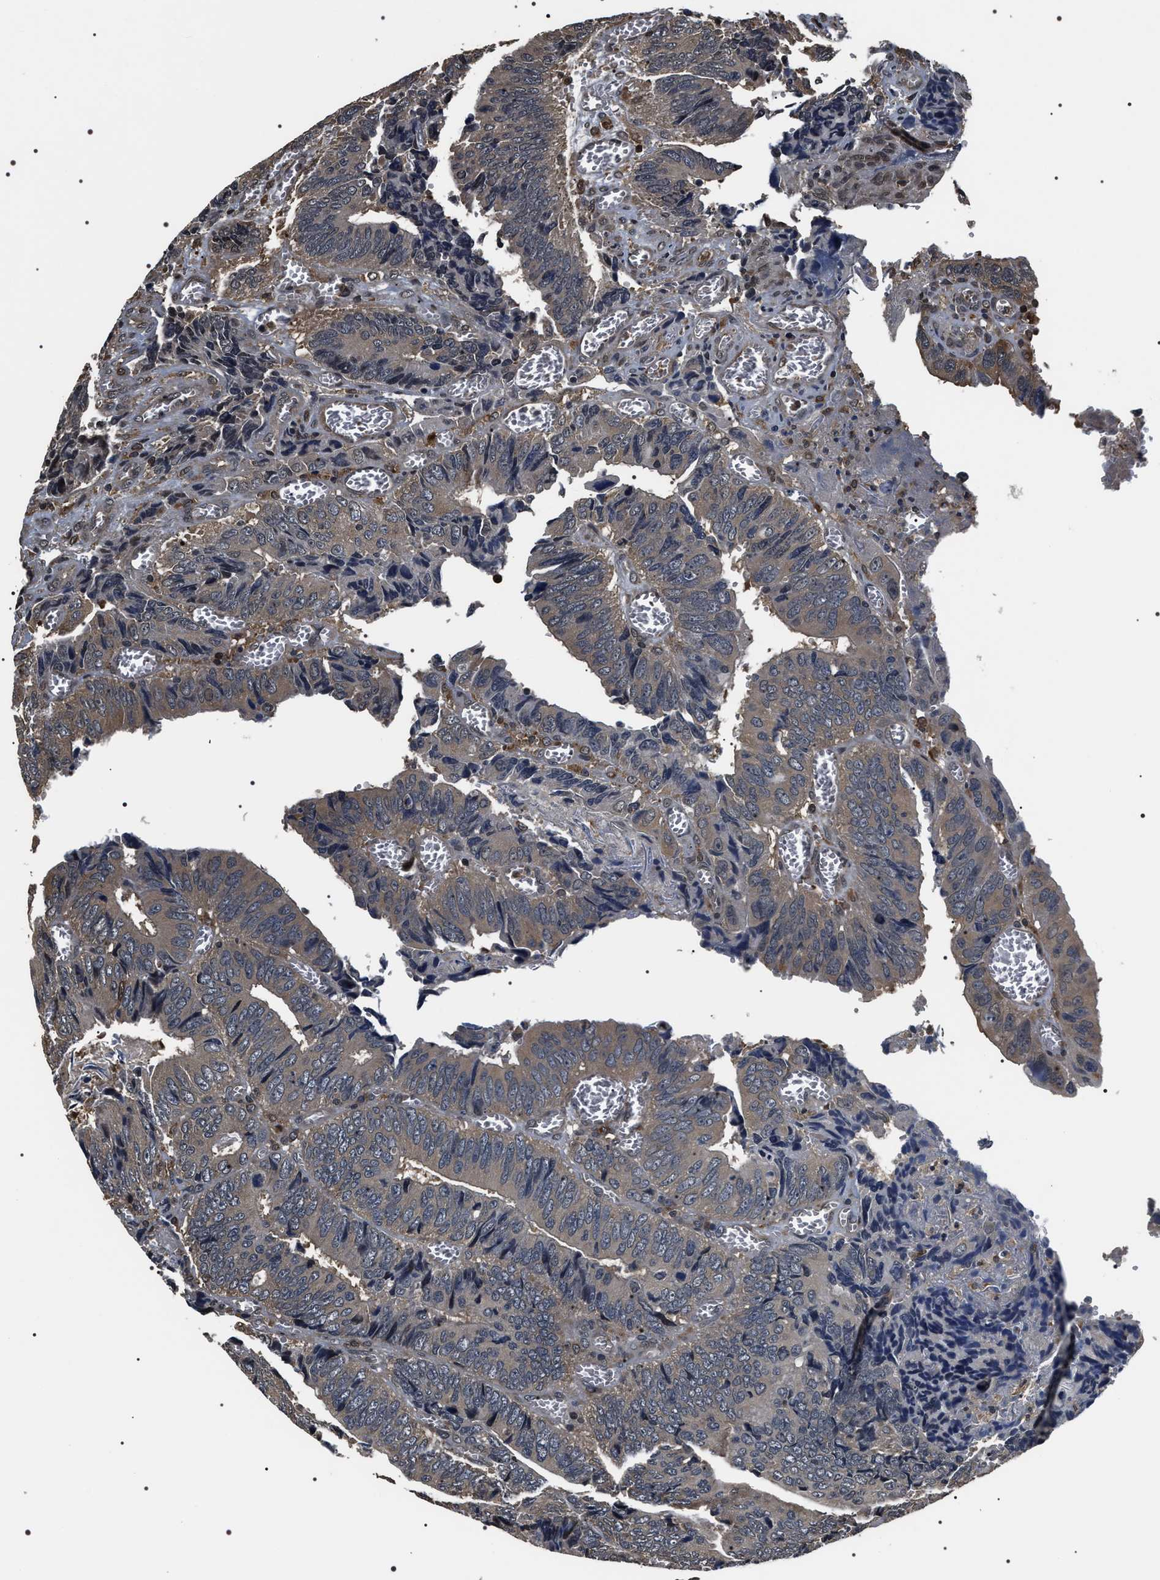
{"staining": {"intensity": "weak", "quantity": "<25%", "location": "cytoplasmic/membranous"}, "tissue": "colorectal cancer", "cell_type": "Tumor cells", "image_type": "cancer", "snomed": [{"axis": "morphology", "description": "Adenocarcinoma, NOS"}, {"axis": "topography", "description": "Colon"}], "caption": "The image displays no staining of tumor cells in colorectal cancer (adenocarcinoma). (DAB (3,3'-diaminobenzidine) IHC, high magnification).", "gene": "ARHGAP22", "patient": {"sex": "male", "age": 72}}